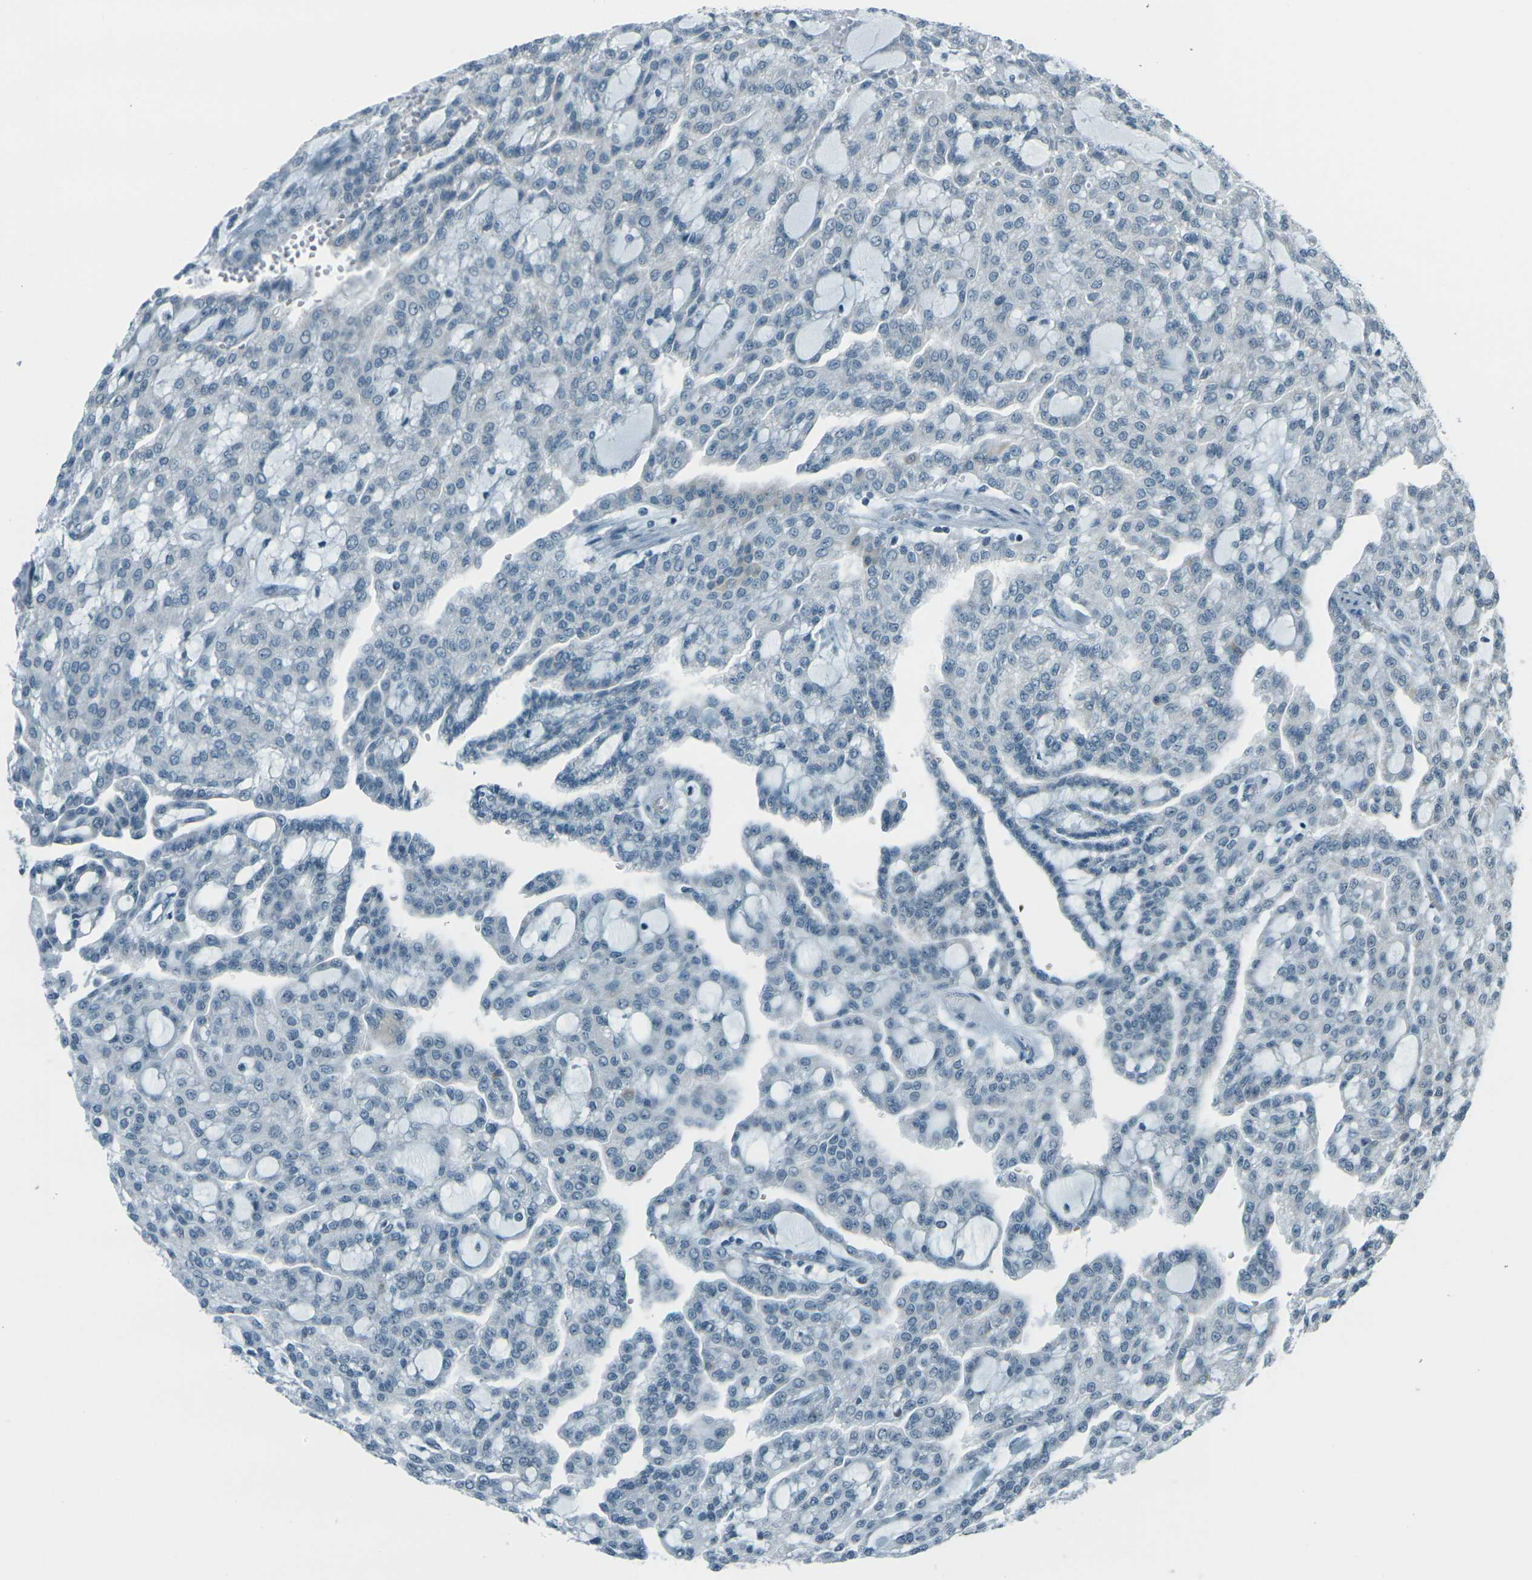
{"staining": {"intensity": "negative", "quantity": "none", "location": "none"}, "tissue": "renal cancer", "cell_type": "Tumor cells", "image_type": "cancer", "snomed": [{"axis": "morphology", "description": "Adenocarcinoma, NOS"}, {"axis": "topography", "description": "Kidney"}], "caption": "This histopathology image is of renal cancer (adenocarcinoma) stained with IHC to label a protein in brown with the nuclei are counter-stained blue. There is no positivity in tumor cells.", "gene": "H2BC1", "patient": {"sex": "male", "age": 63}}